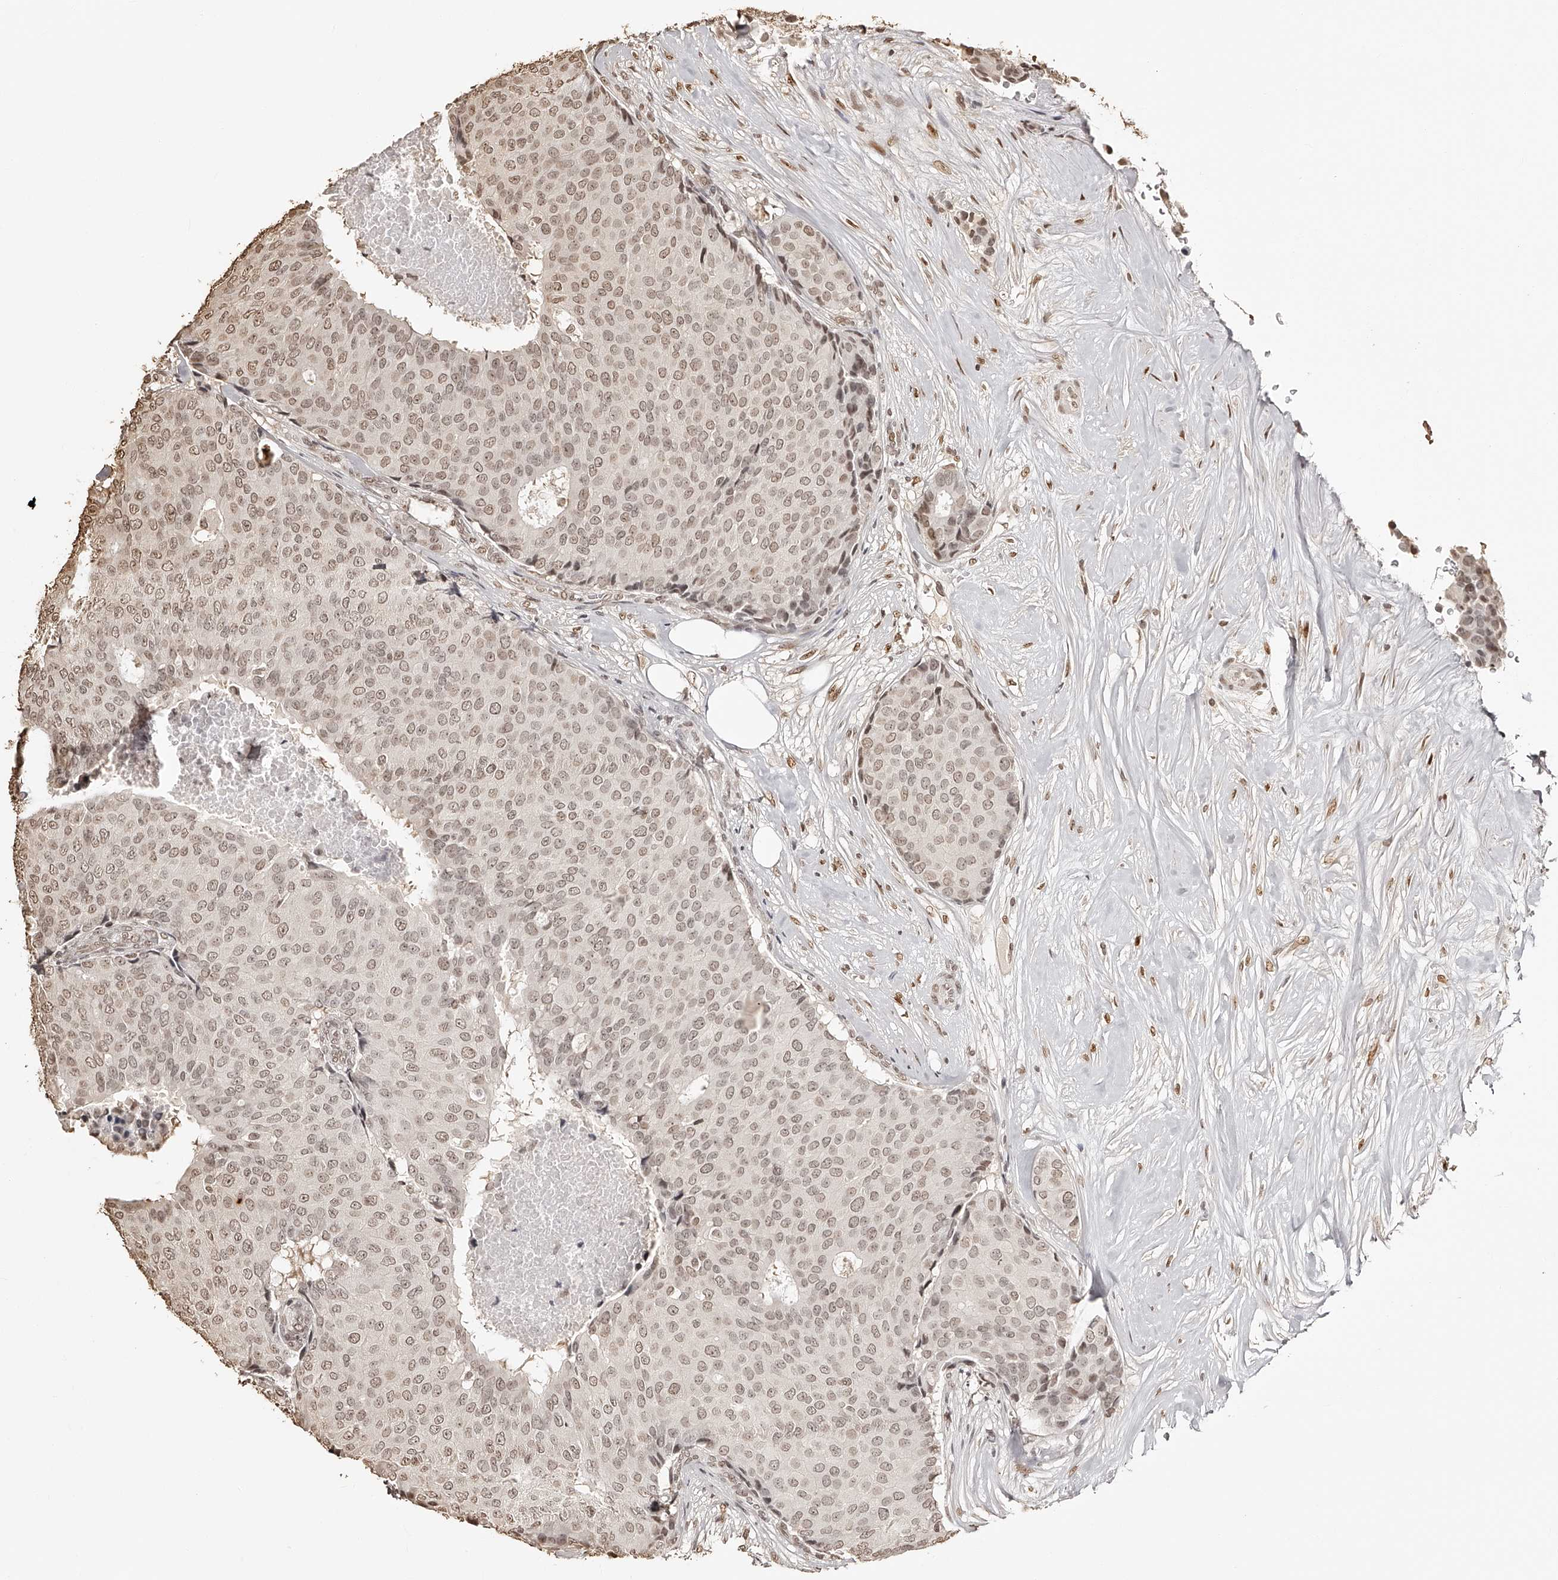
{"staining": {"intensity": "weak", "quantity": ">75%", "location": "nuclear"}, "tissue": "breast cancer", "cell_type": "Tumor cells", "image_type": "cancer", "snomed": [{"axis": "morphology", "description": "Duct carcinoma"}, {"axis": "topography", "description": "Breast"}], "caption": "Breast invasive ductal carcinoma stained with DAB (3,3'-diaminobenzidine) immunohistochemistry (IHC) displays low levels of weak nuclear positivity in about >75% of tumor cells.", "gene": "ZNF503", "patient": {"sex": "female", "age": 75}}